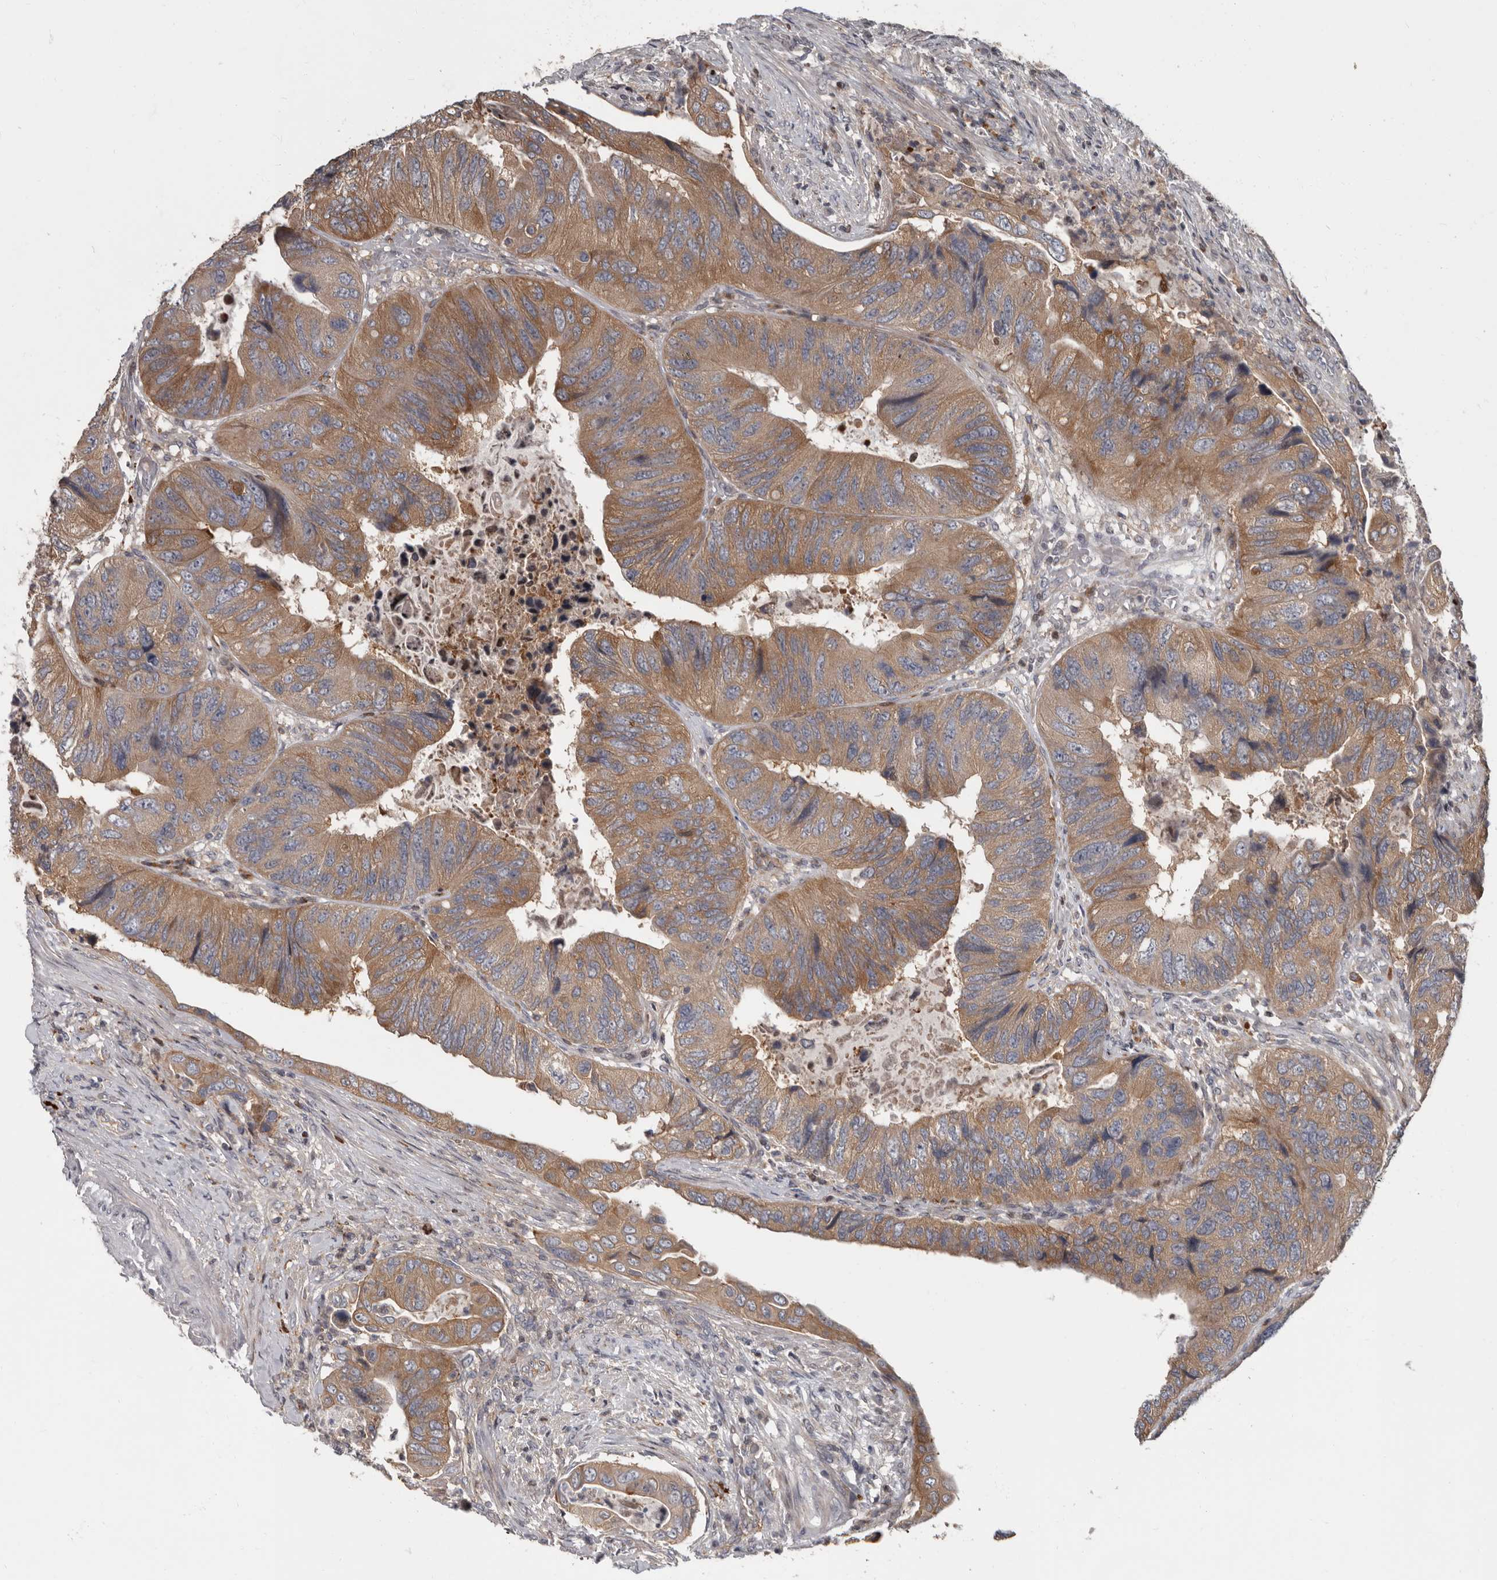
{"staining": {"intensity": "moderate", "quantity": ">75%", "location": "cytoplasmic/membranous"}, "tissue": "colorectal cancer", "cell_type": "Tumor cells", "image_type": "cancer", "snomed": [{"axis": "morphology", "description": "Adenocarcinoma, NOS"}, {"axis": "topography", "description": "Rectum"}], "caption": "Protein positivity by IHC displays moderate cytoplasmic/membranous expression in approximately >75% of tumor cells in colorectal adenocarcinoma.", "gene": "FGFR4", "patient": {"sex": "male", "age": 63}}